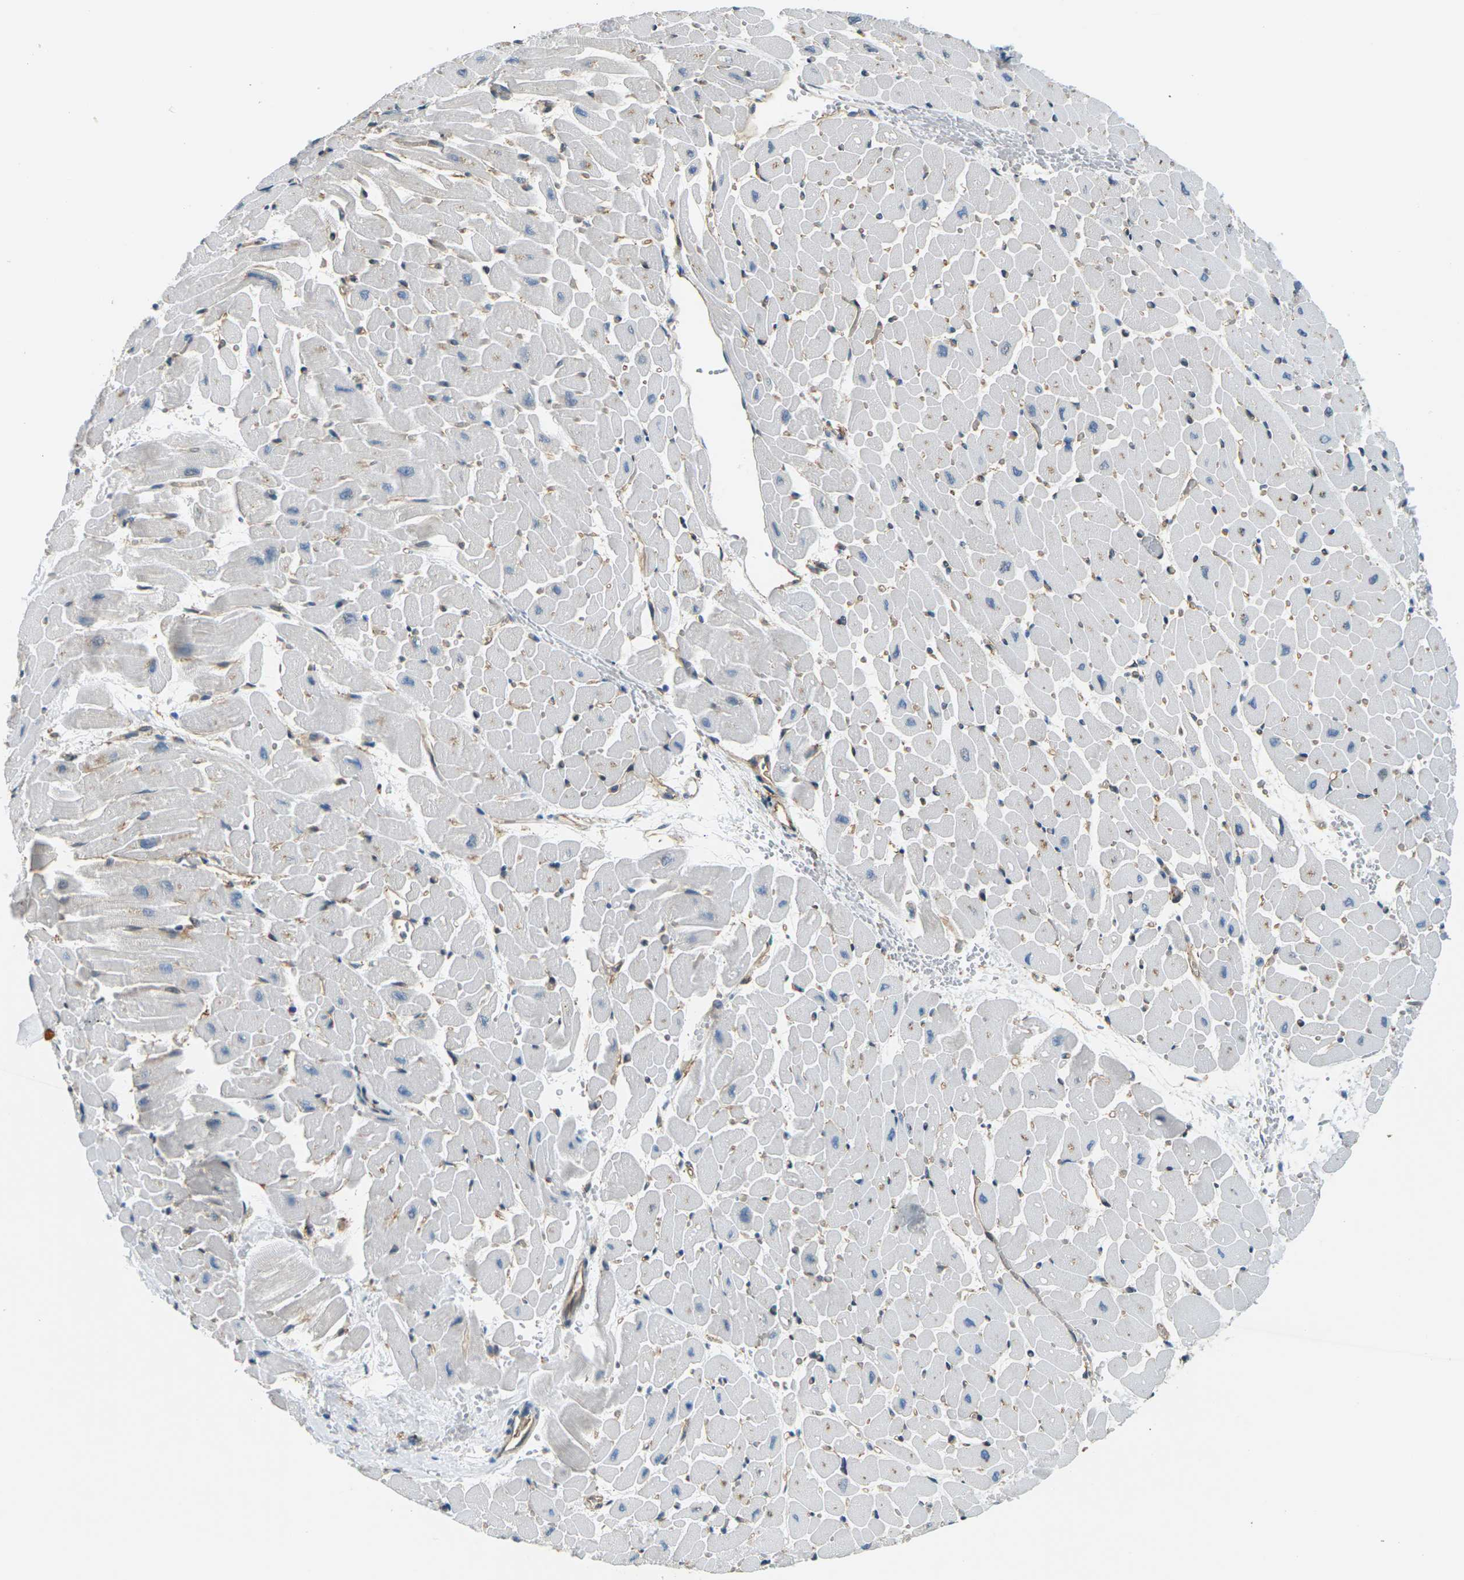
{"staining": {"intensity": "moderate", "quantity": "25%-75%", "location": "cytoplasmic/membranous"}, "tissue": "heart muscle", "cell_type": "Cardiomyocytes", "image_type": "normal", "snomed": [{"axis": "morphology", "description": "Normal tissue, NOS"}, {"axis": "topography", "description": "Heart"}], "caption": "Human heart muscle stained with a brown dye shows moderate cytoplasmic/membranous positive expression in approximately 25%-75% of cardiomyocytes.", "gene": "SLC13A3", "patient": {"sex": "male", "age": 45}}